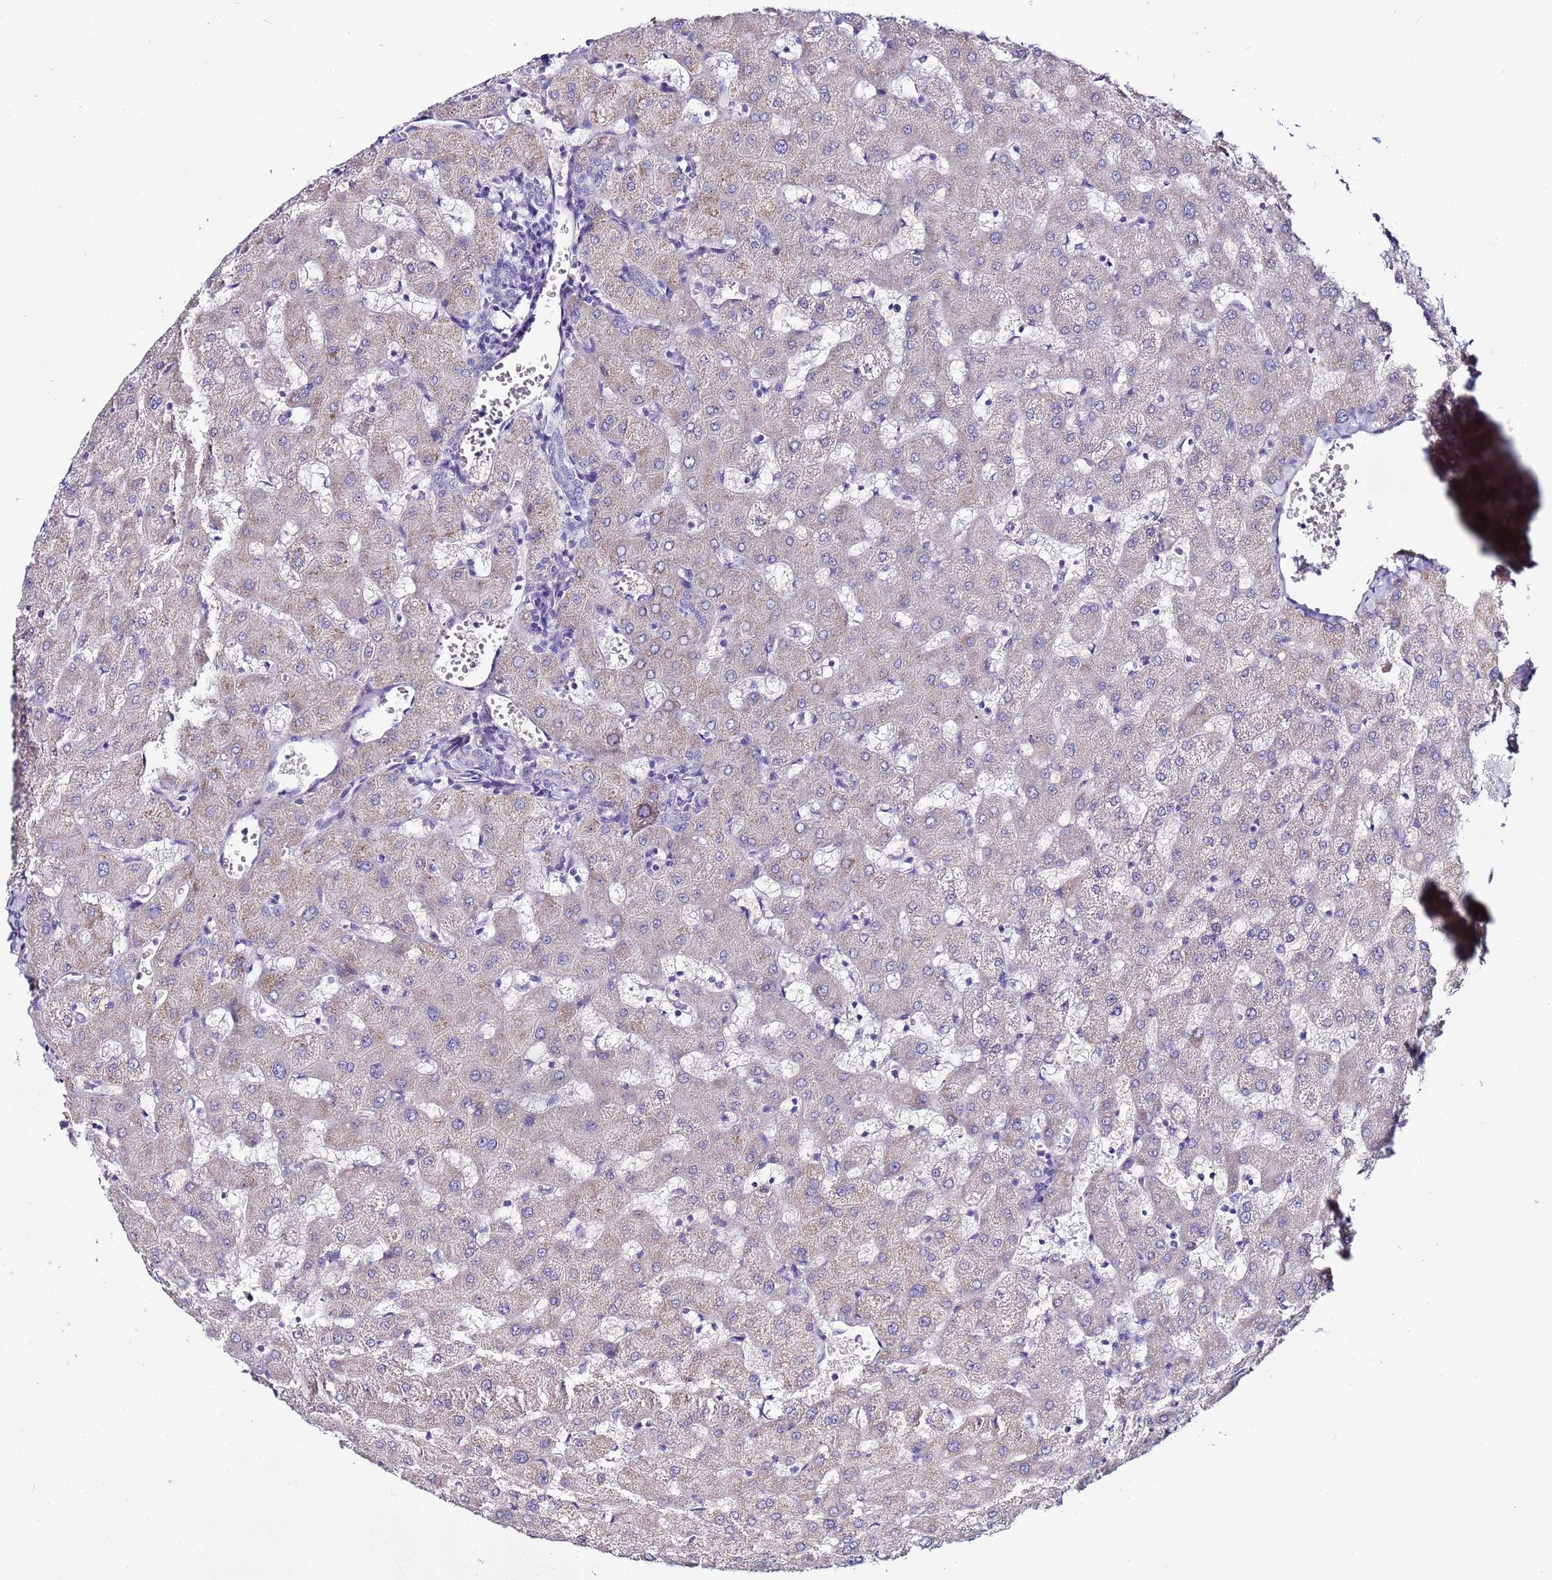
{"staining": {"intensity": "negative", "quantity": "none", "location": "none"}, "tissue": "liver", "cell_type": "Cholangiocytes", "image_type": "normal", "snomed": [{"axis": "morphology", "description": "Normal tissue, NOS"}, {"axis": "topography", "description": "Liver"}], "caption": "A photomicrograph of human liver is negative for staining in cholangiocytes. (DAB immunohistochemistry visualized using brightfield microscopy, high magnification).", "gene": "MYBPC3", "patient": {"sex": "female", "age": 63}}